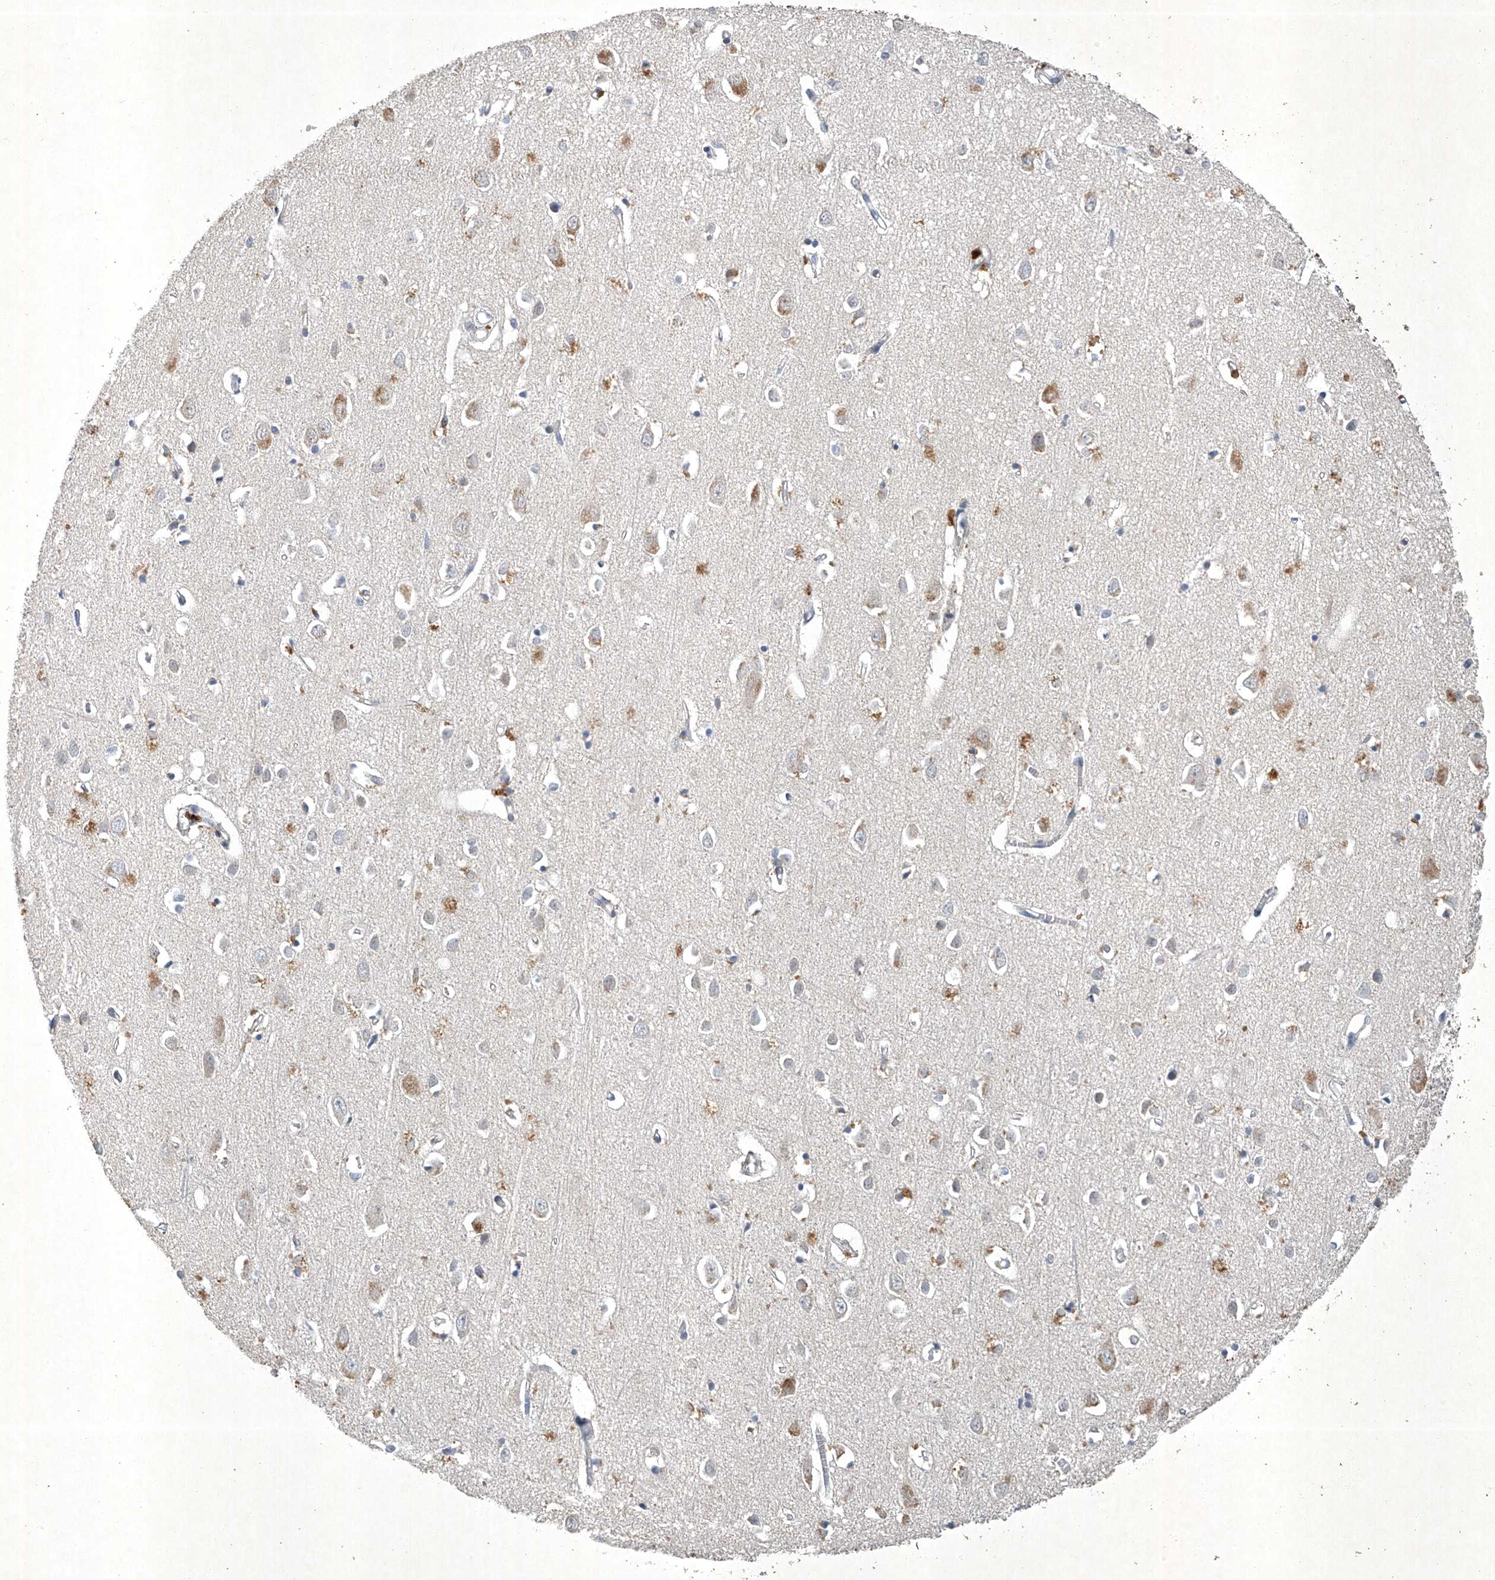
{"staining": {"intensity": "weak", "quantity": ">75%", "location": "cytoplasmic/membranous"}, "tissue": "cerebral cortex", "cell_type": "Endothelial cells", "image_type": "normal", "snomed": [{"axis": "morphology", "description": "Normal tissue, NOS"}, {"axis": "topography", "description": "Cerebral cortex"}], "caption": "Immunohistochemical staining of normal human cerebral cortex displays weak cytoplasmic/membranous protein expression in about >75% of endothelial cells. (DAB IHC, brown staining for protein, blue staining for nuclei).", "gene": "TAF8", "patient": {"sex": "female", "age": 64}}